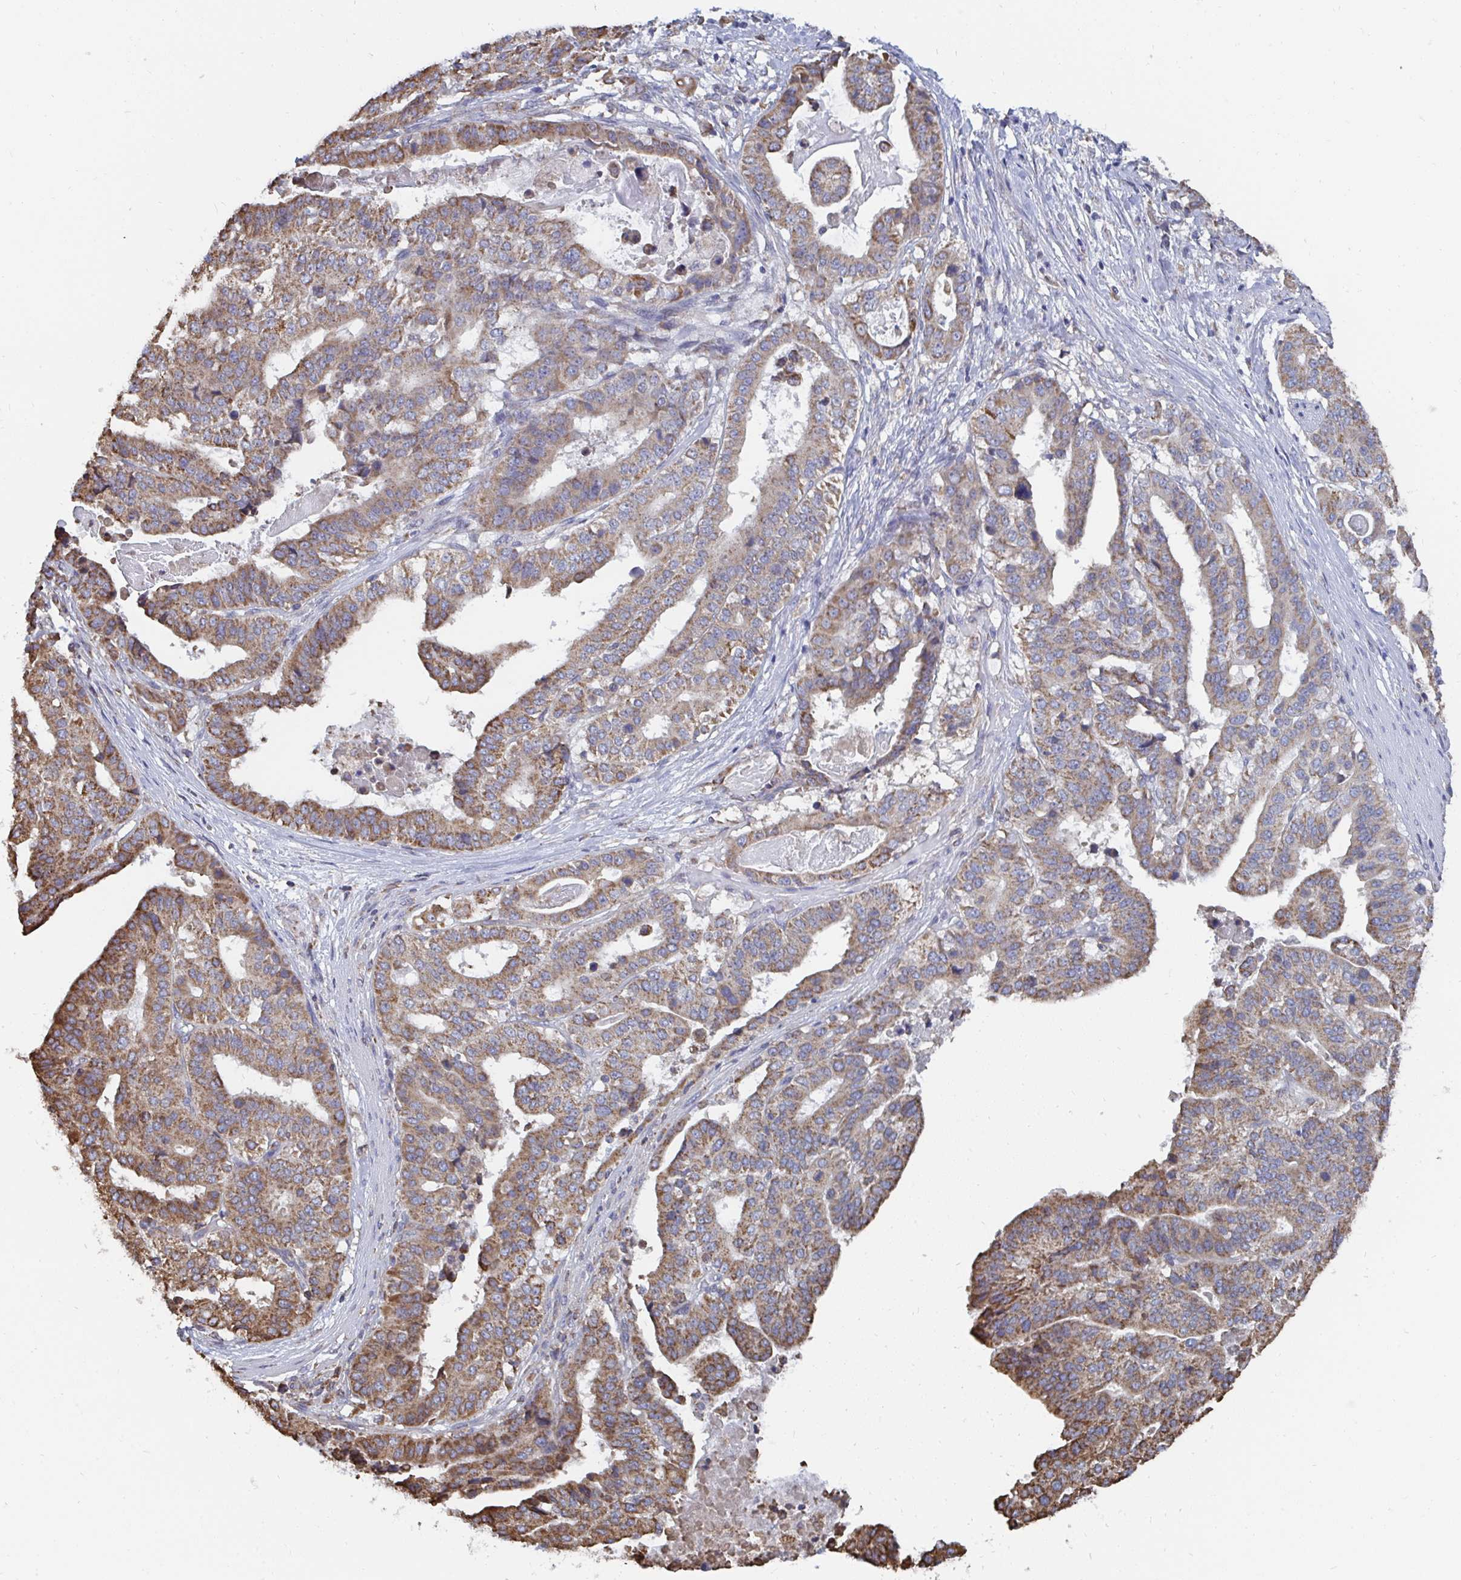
{"staining": {"intensity": "moderate", "quantity": ">75%", "location": "cytoplasmic/membranous"}, "tissue": "stomach cancer", "cell_type": "Tumor cells", "image_type": "cancer", "snomed": [{"axis": "morphology", "description": "Adenocarcinoma, NOS"}, {"axis": "topography", "description": "Stomach"}], "caption": "IHC staining of stomach cancer, which reveals medium levels of moderate cytoplasmic/membranous staining in approximately >75% of tumor cells indicating moderate cytoplasmic/membranous protein staining. The staining was performed using DAB (brown) for protein detection and nuclei were counterstained in hematoxylin (blue).", "gene": "ELAVL1", "patient": {"sex": "male", "age": 48}}